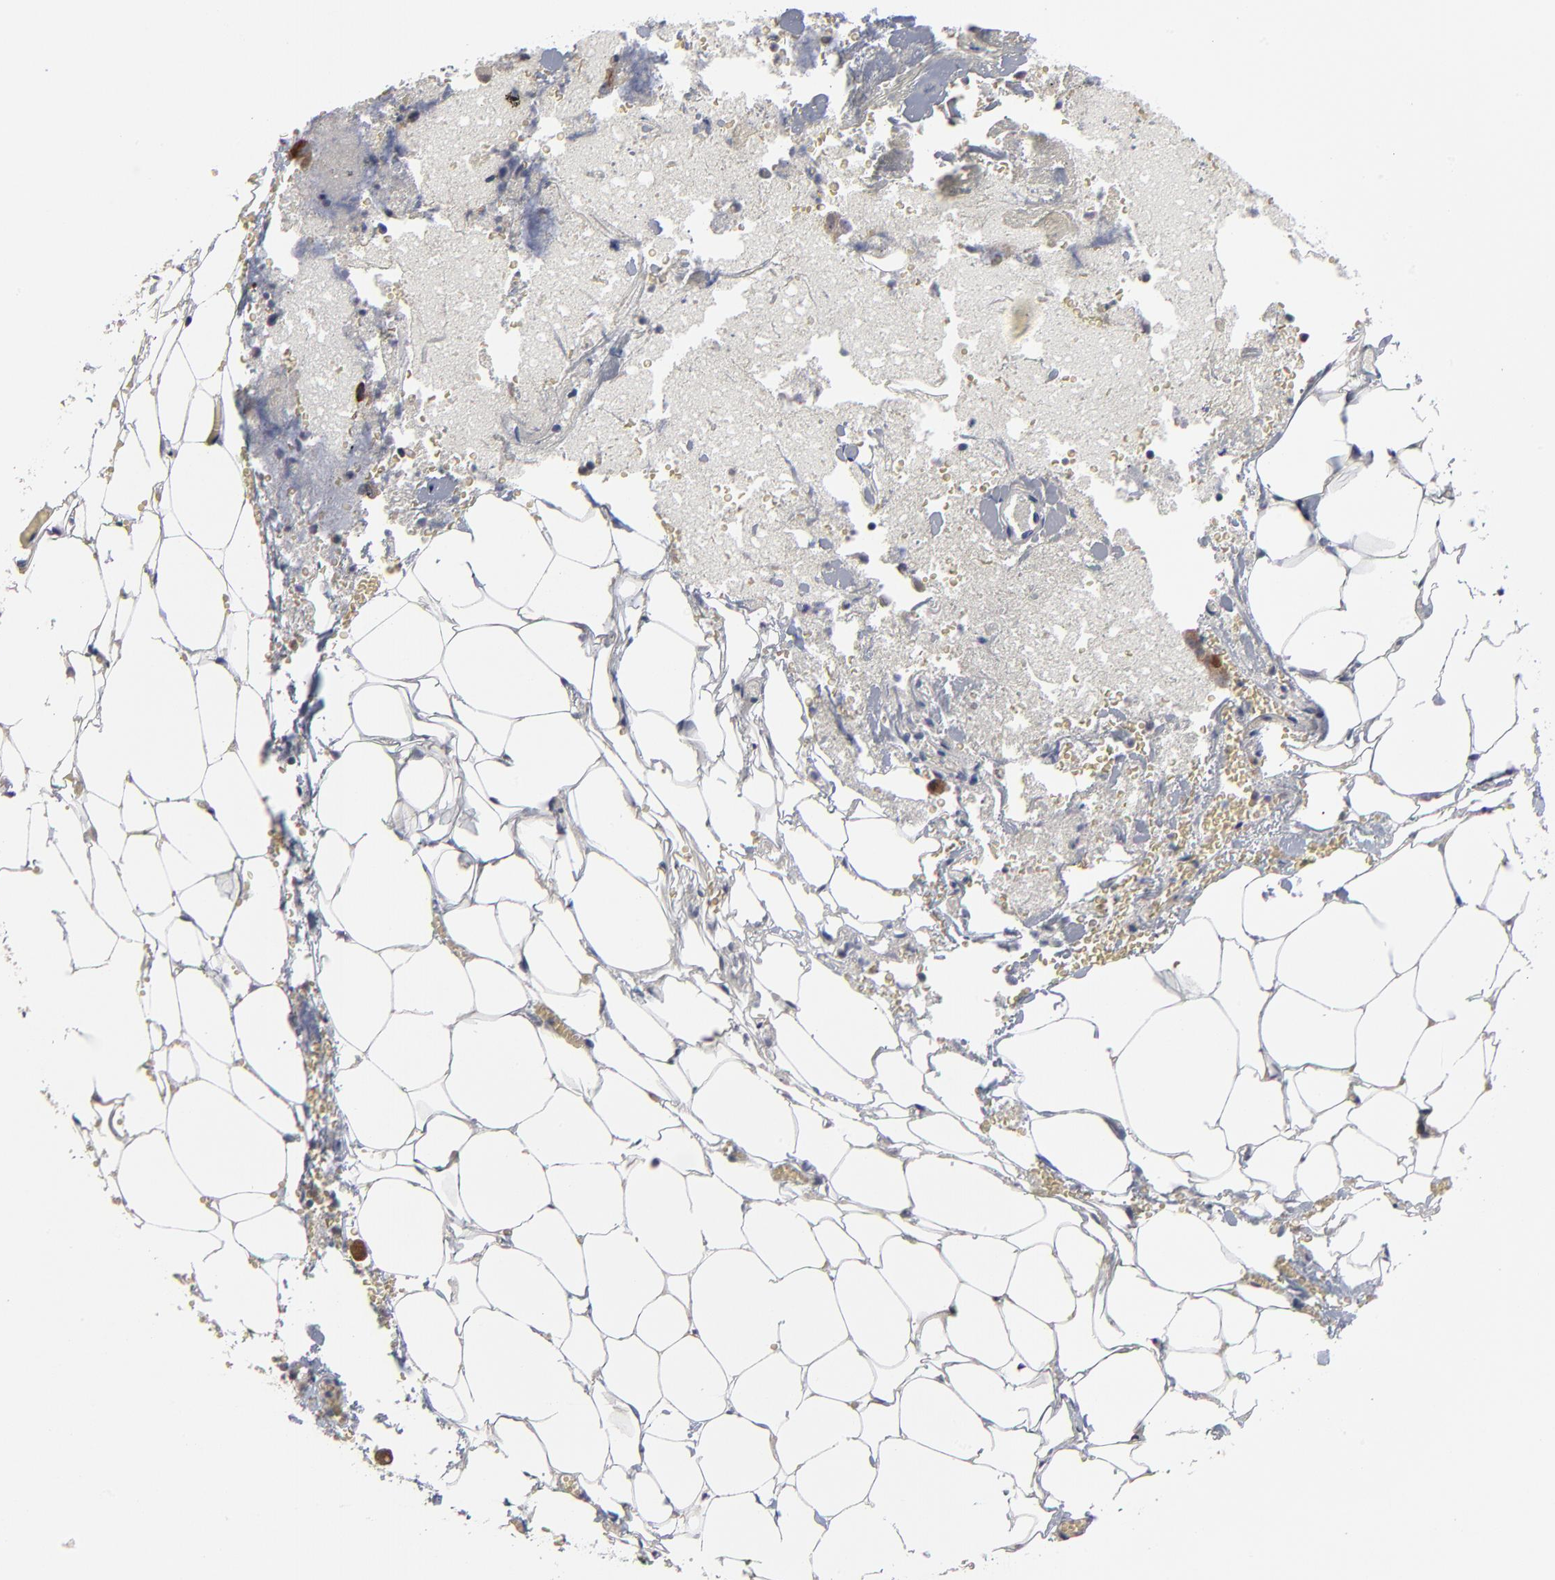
{"staining": {"intensity": "moderate", "quantity": "25%-75%", "location": "cytoplasmic/membranous"}, "tissue": "adrenal gland", "cell_type": "Glandular cells", "image_type": "normal", "snomed": [{"axis": "morphology", "description": "Normal tissue, NOS"}, {"axis": "topography", "description": "Adrenal gland"}], "caption": "Protein staining of benign adrenal gland shows moderate cytoplasmic/membranous expression in about 25%-75% of glandular cells. The staining was performed using DAB, with brown indicating positive protein expression. Nuclei are stained blue with hematoxylin.", "gene": "MAGEA10", "patient": {"sex": "female", "age": 71}}